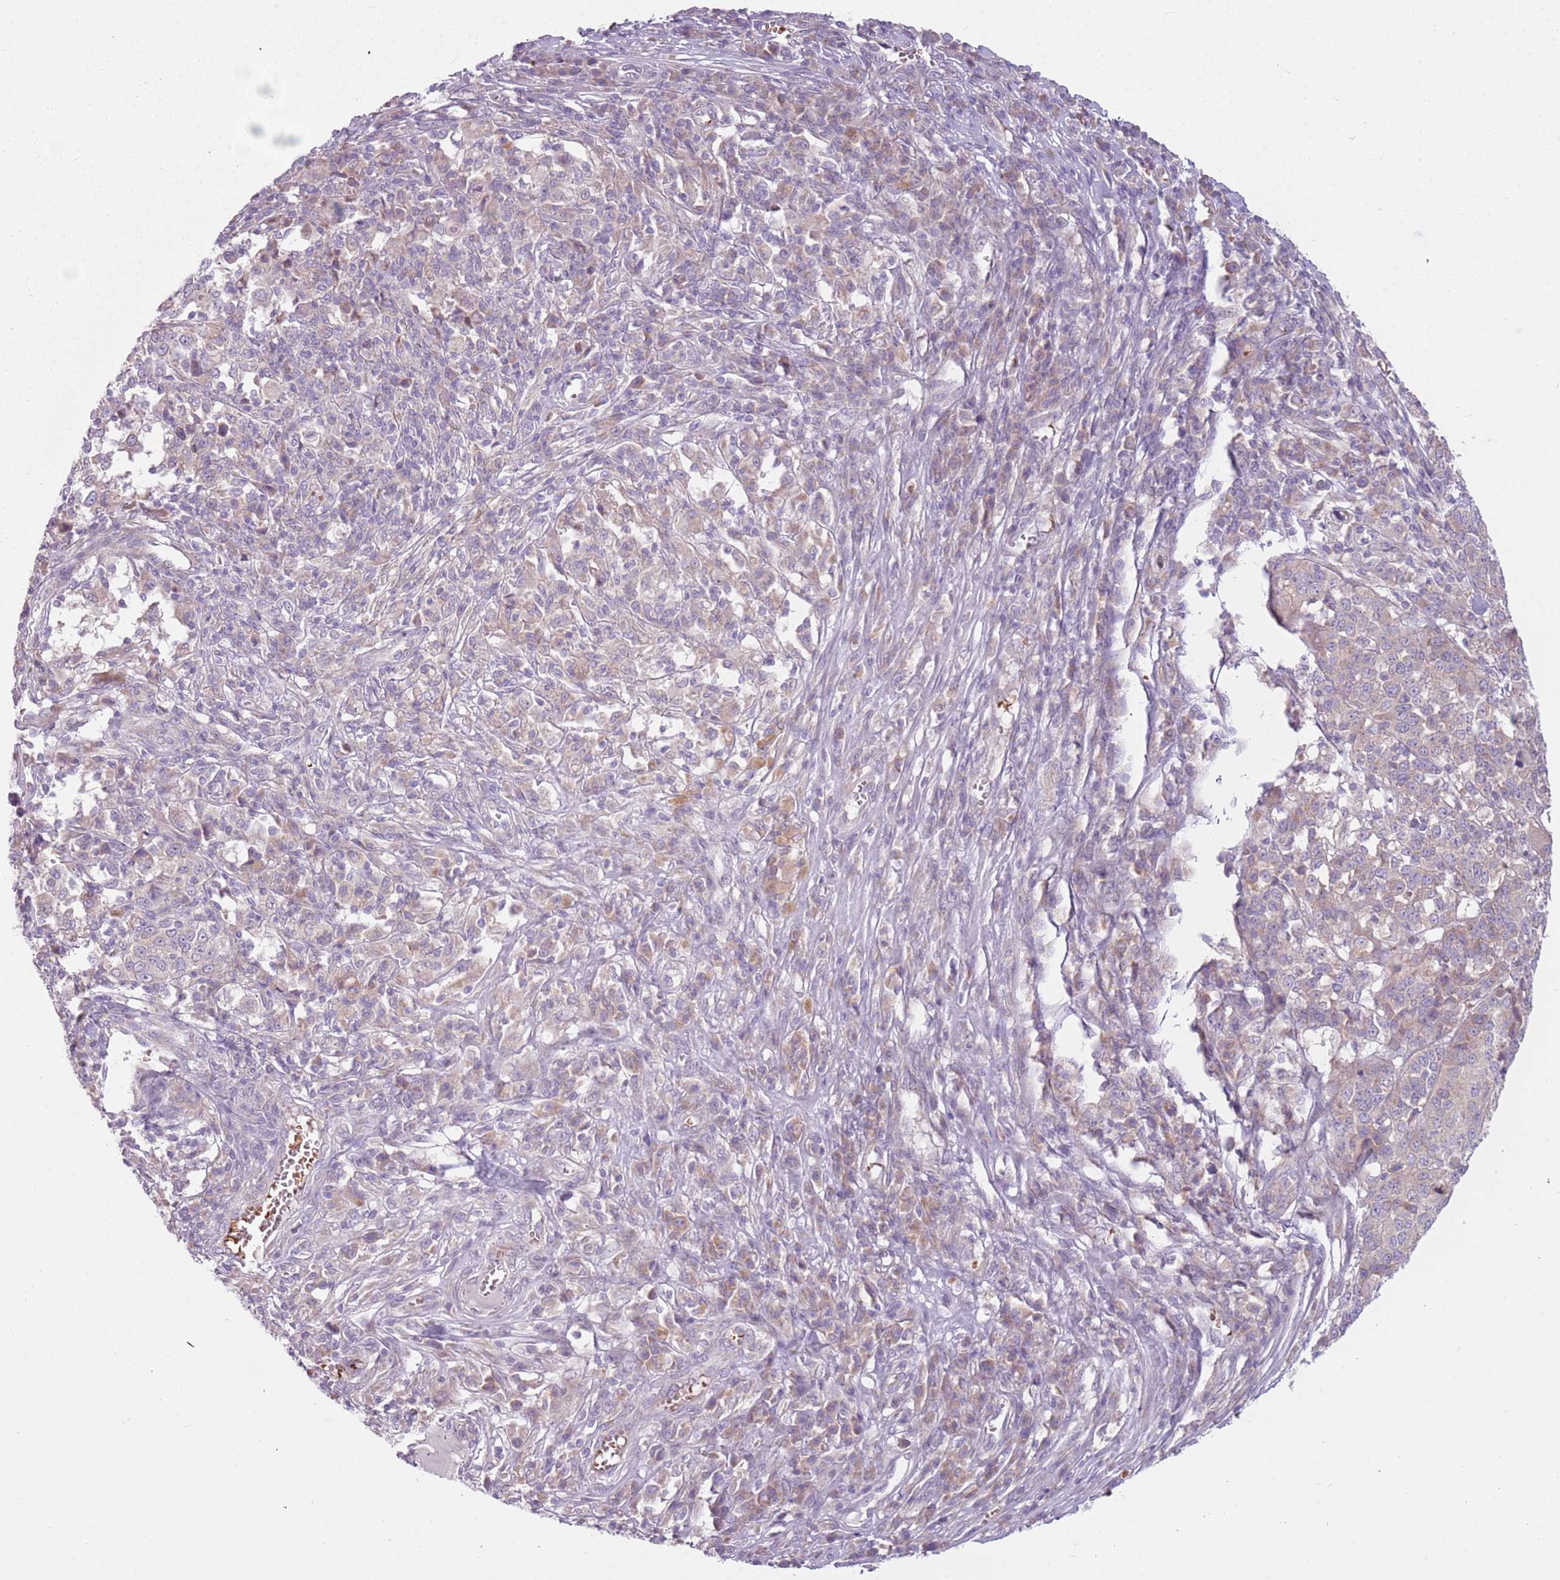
{"staining": {"intensity": "negative", "quantity": "none", "location": "none"}, "tissue": "melanoma", "cell_type": "Tumor cells", "image_type": "cancer", "snomed": [{"axis": "morphology", "description": "Malignant melanoma, Metastatic site"}, {"axis": "topography", "description": "Lymph node"}], "caption": "An IHC micrograph of melanoma is shown. There is no staining in tumor cells of melanoma.", "gene": "HSPA14", "patient": {"sex": "male", "age": 44}}